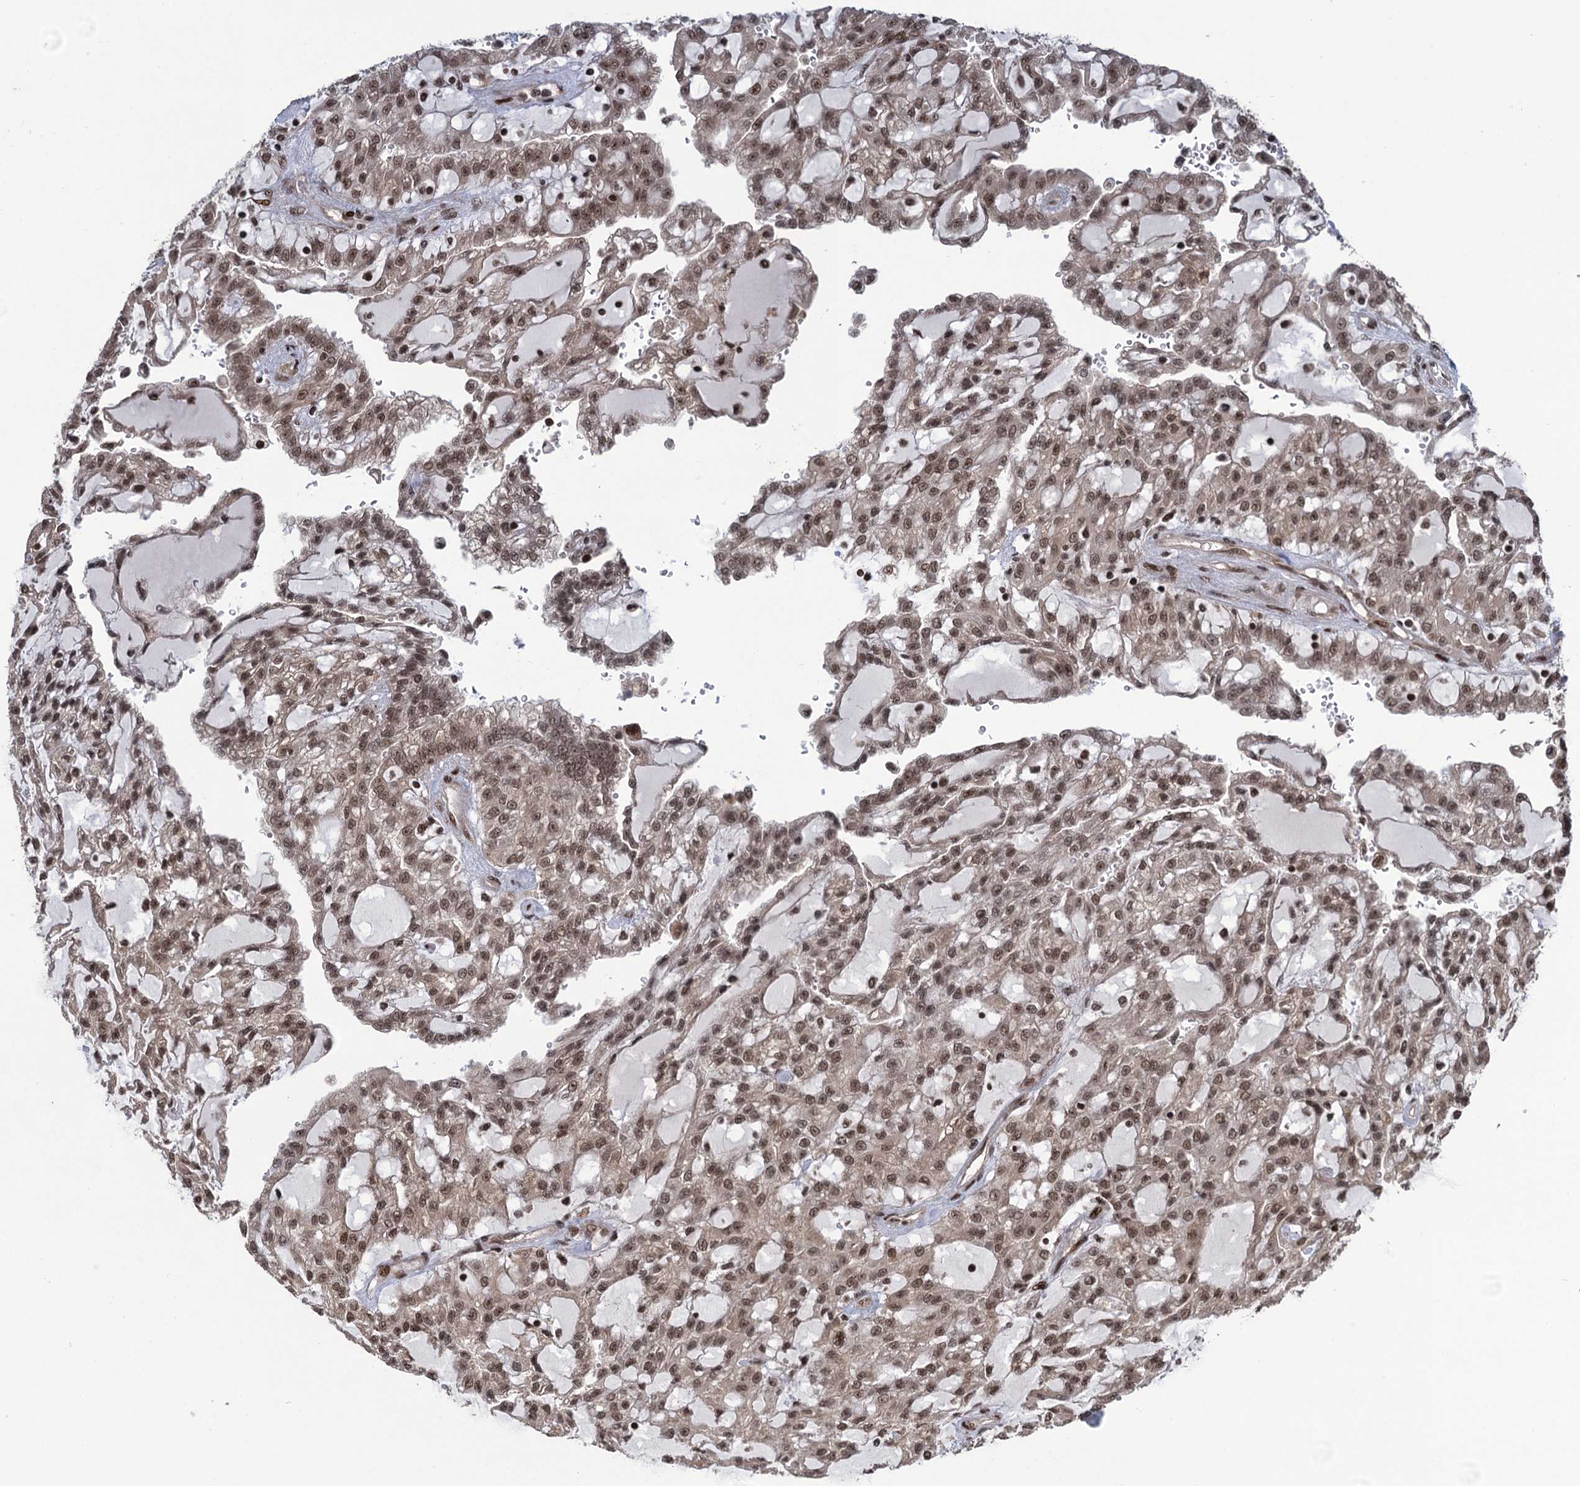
{"staining": {"intensity": "moderate", "quantity": ">75%", "location": "nuclear"}, "tissue": "renal cancer", "cell_type": "Tumor cells", "image_type": "cancer", "snomed": [{"axis": "morphology", "description": "Adenocarcinoma, NOS"}, {"axis": "topography", "description": "Kidney"}], "caption": "Immunohistochemical staining of adenocarcinoma (renal) demonstrates medium levels of moderate nuclear protein expression in approximately >75% of tumor cells.", "gene": "ZNF169", "patient": {"sex": "male", "age": 63}}